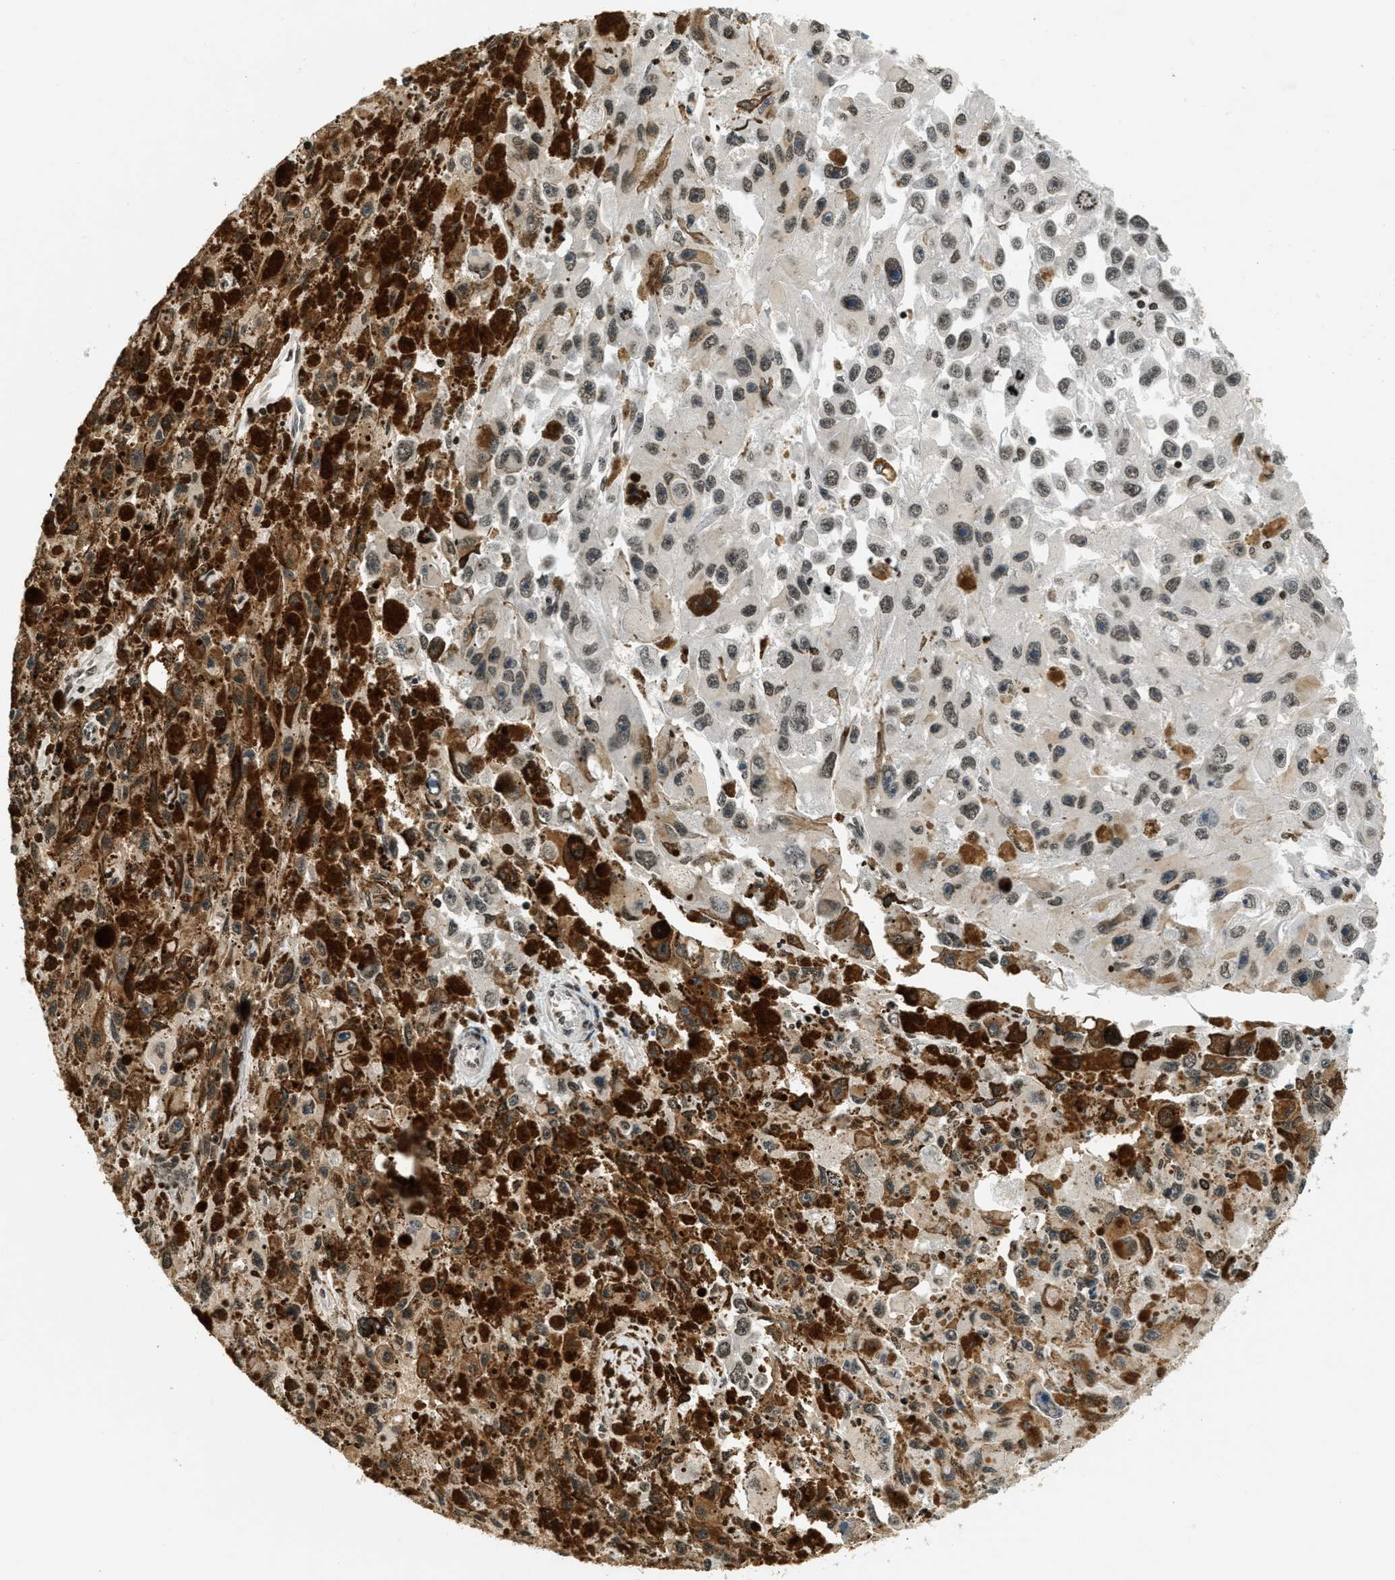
{"staining": {"intensity": "moderate", "quantity": ">75%", "location": "nuclear"}, "tissue": "melanoma", "cell_type": "Tumor cells", "image_type": "cancer", "snomed": [{"axis": "morphology", "description": "Malignant melanoma, NOS"}, {"axis": "topography", "description": "Skin"}], "caption": "DAB immunohistochemical staining of human malignant melanoma shows moderate nuclear protein staining in approximately >75% of tumor cells.", "gene": "LDB2", "patient": {"sex": "female", "age": 104}}